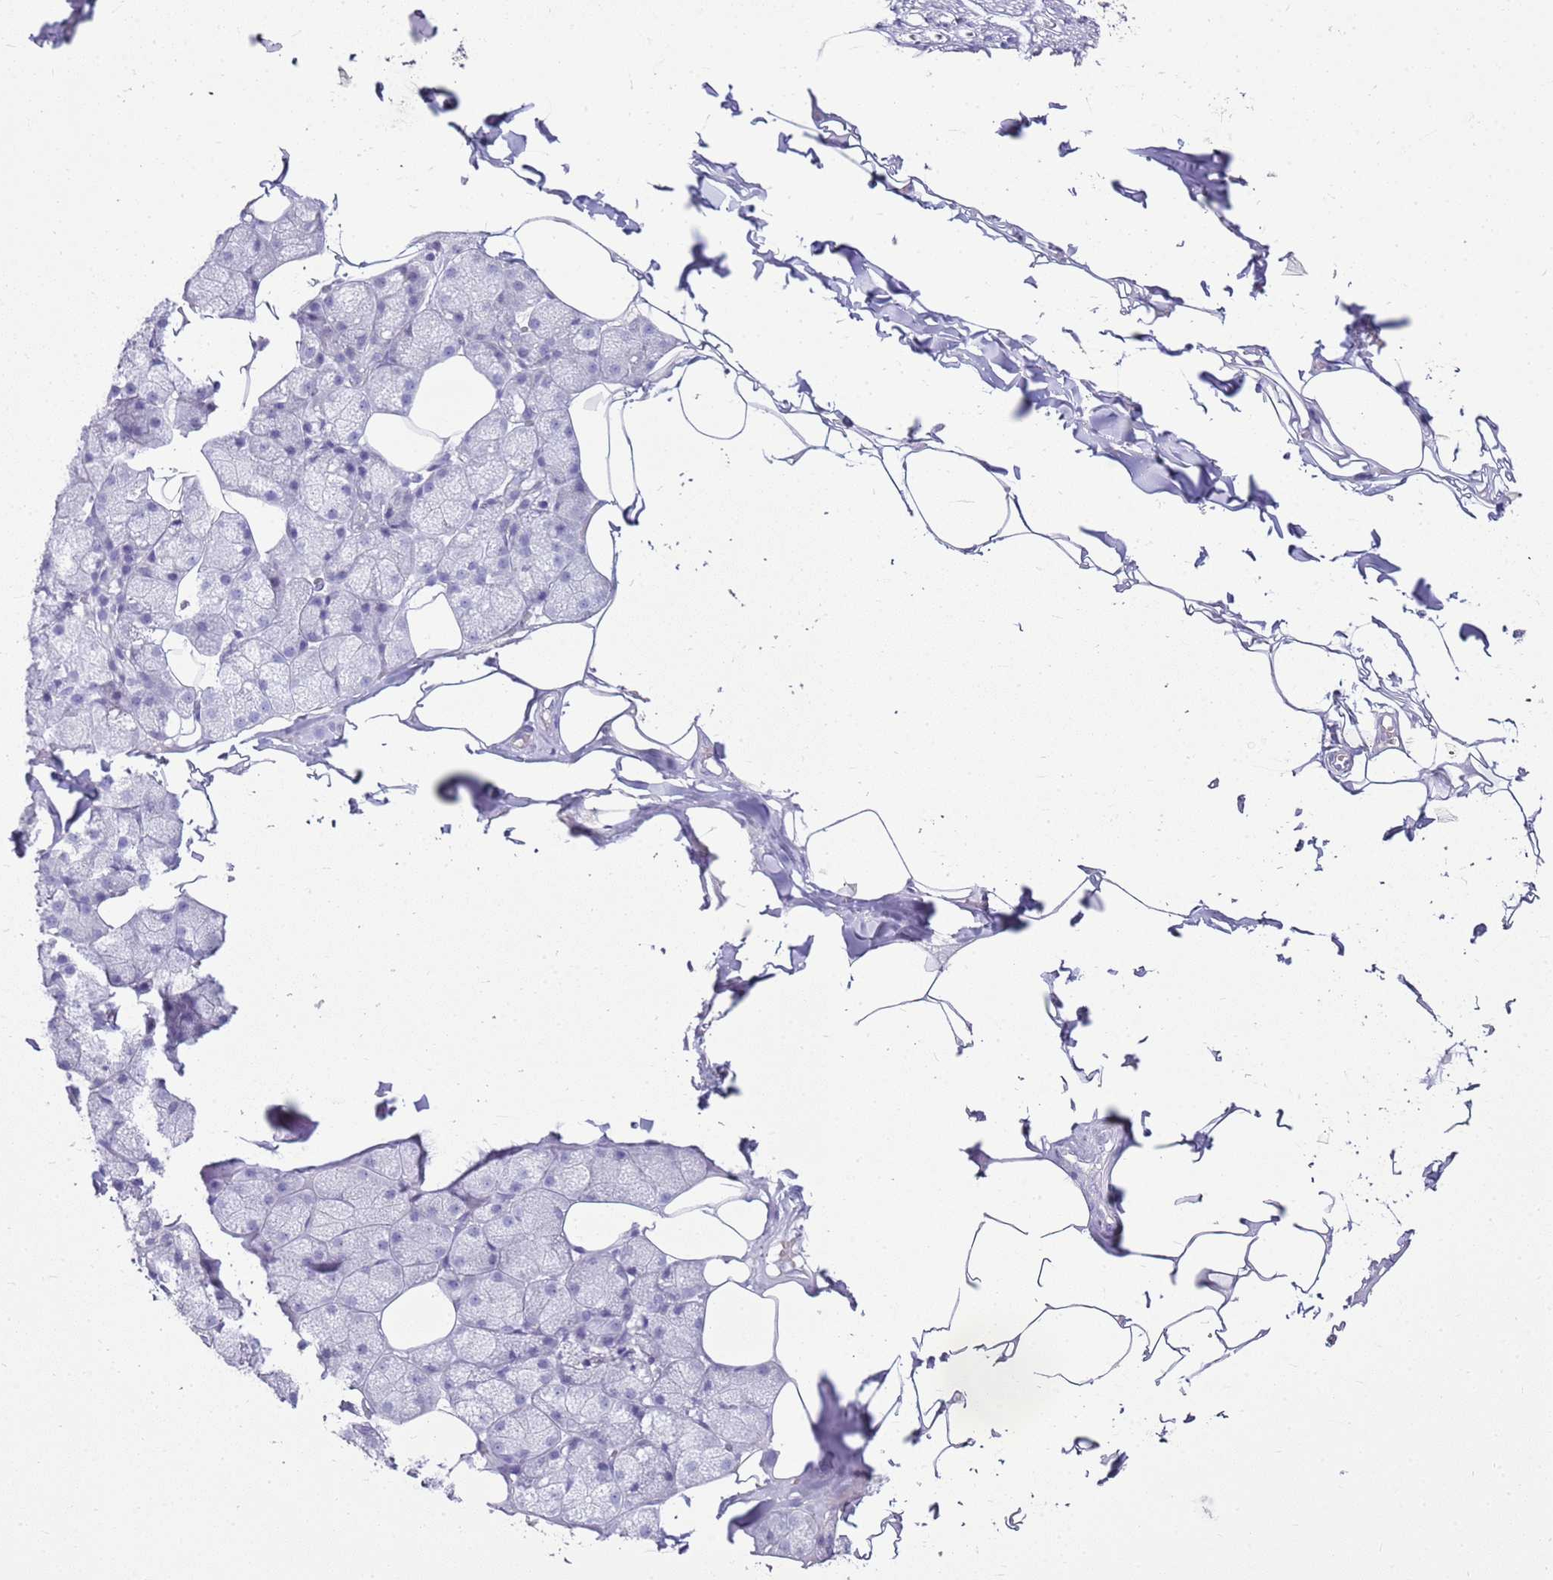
{"staining": {"intensity": "negative", "quantity": "none", "location": "none"}, "tissue": "adipose tissue", "cell_type": "Adipocytes", "image_type": "normal", "snomed": [{"axis": "morphology", "description": "Normal tissue, NOS"}, {"axis": "topography", "description": "Salivary gland"}, {"axis": "topography", "description": "Peripheral nerve tissue"}], "caption": "Immunohistochemistry histopathology image of normal human adipose tissue stained for a protein (brown), which reveals no expression in adipocytes. (Stains: DAB (3,3'-diaminobenzidine) IHC with hematoxylin counter stain, Microscopy: brightfield microscopy at high magnification).", "gene": "FABP2", "patient": {"sex": "male", "age": 38}}